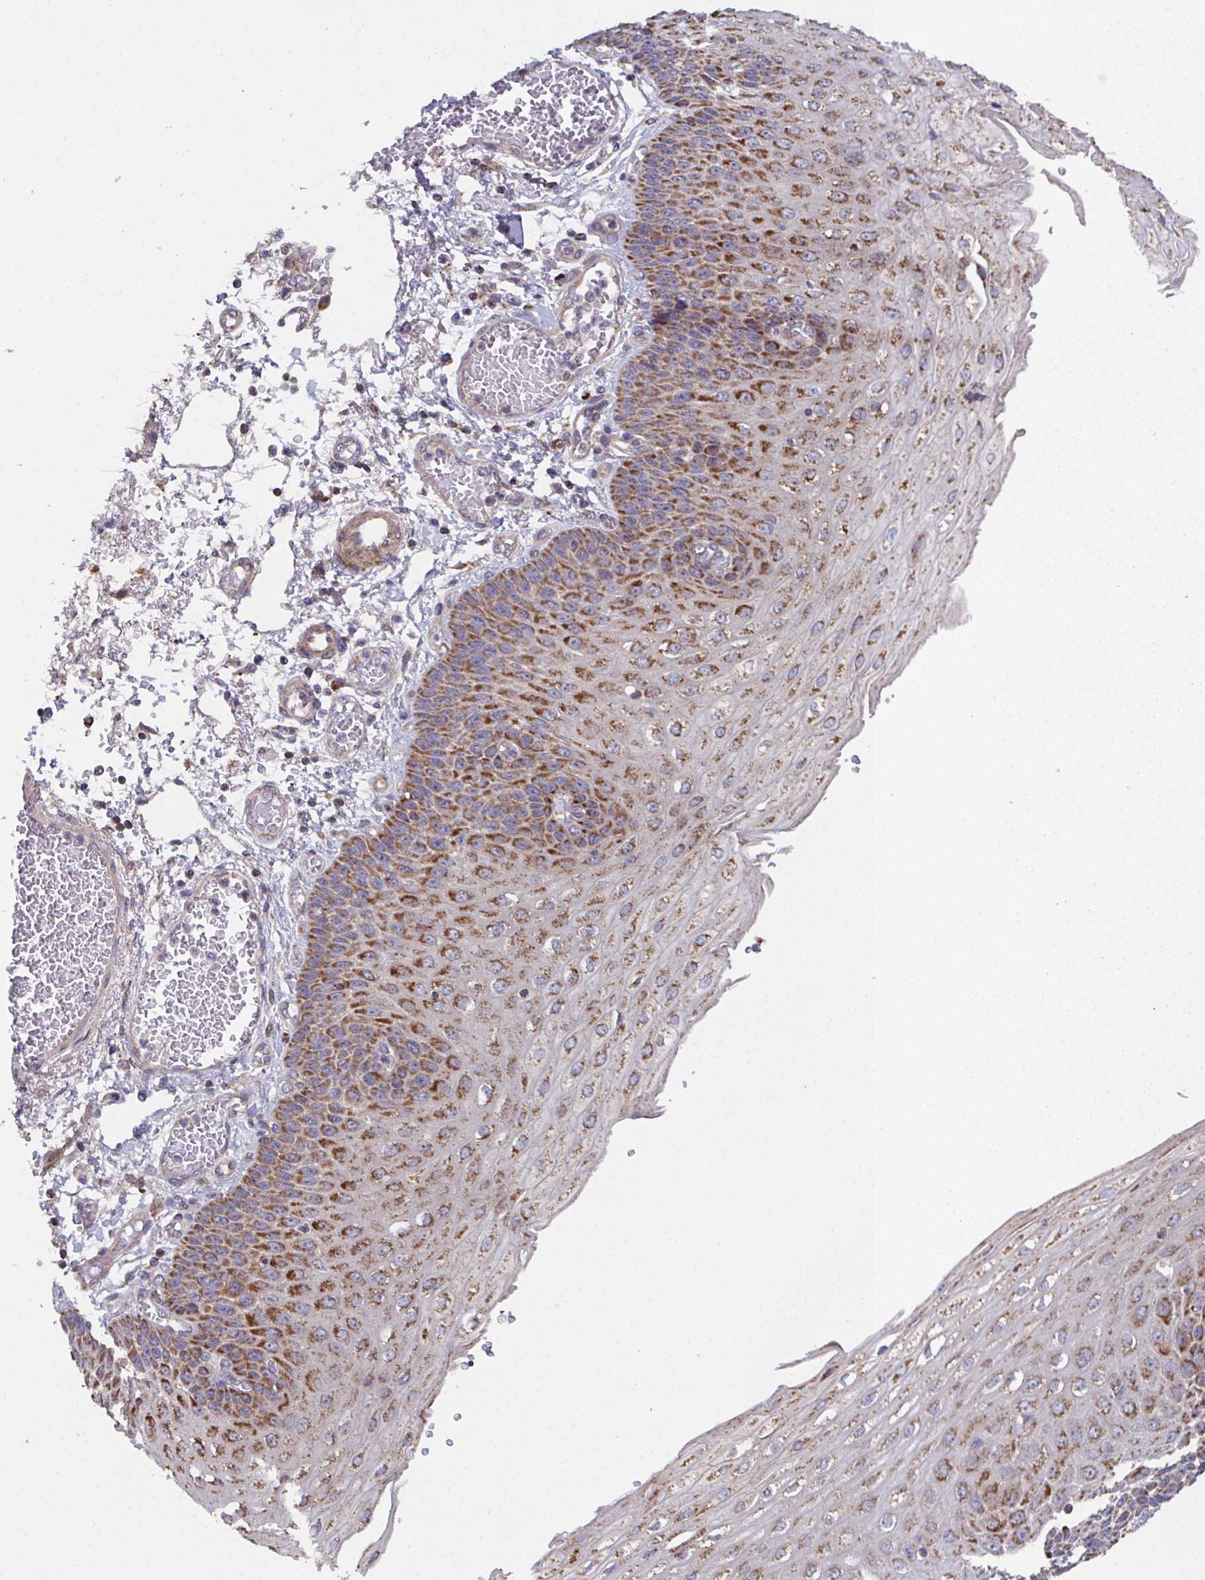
{"staining": {"intensity": "strong", "quantity": ">75%", "location": "cytoplasmic/membranous"}, "tissue": "esophagus", "cell_type": "Squamous epithelial cells", "image_type": "normal", "snomed": [{"axis": "morphology", "description": "Normal tissue, NOS"}, {"axis": "morphology", "description": "Adenocarcinoma, NOS"}, {"axis": "topography", "description": "Esophagus"}], "caption": "Immunohistochemistry photomicrograph of normal esophagus: human esophagus stained using IHC demonstrates high levels of strong protein expression localized specifically in the cytoplasmic/membranous of squamous epithelial cells, appearing as a cytoplasmic/membranous brown color.", "gene": "MT", "patient": {"sex": "male", "age": 81}}